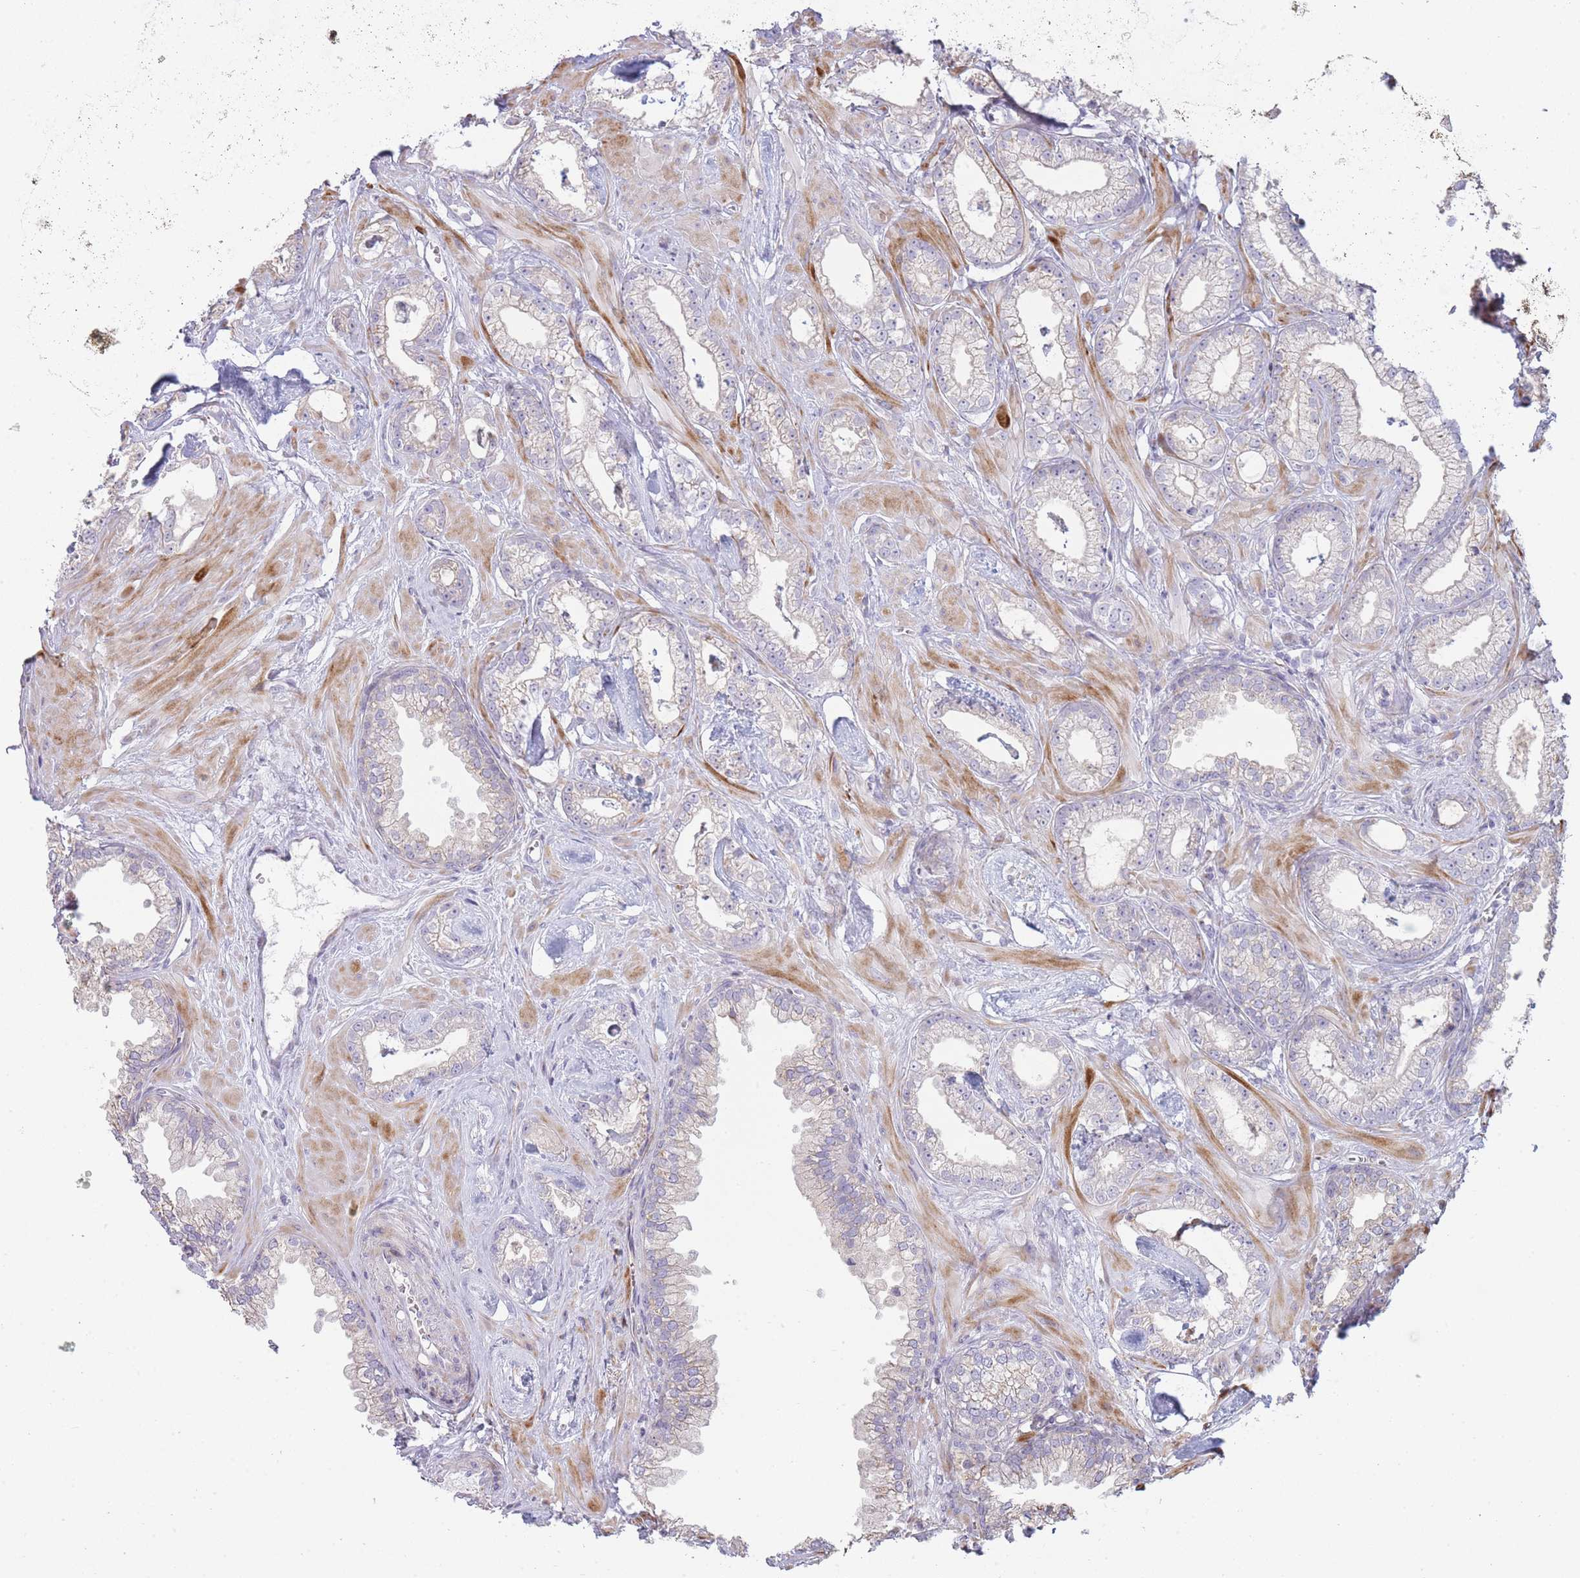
{"staining": {"intensity": "negative", "quantity": "none", "location": "none"}, "tissue": "prostate cancer", "cell_type": "Tumor cells", "image_type": "cancer", "snomed": [{"axis": "morphology", "description": "Adenocarcinoma, Low grade"}, {"axis": "topography", "description": "Prostate"}], "caption": "Low-grade adenocarcinoma (prostate) stained for a protein using immunohistochemistry reveals no positivity tumor cells.", "gene": "PPP3R2", "patient": {"sex": "male", "age": 60}}